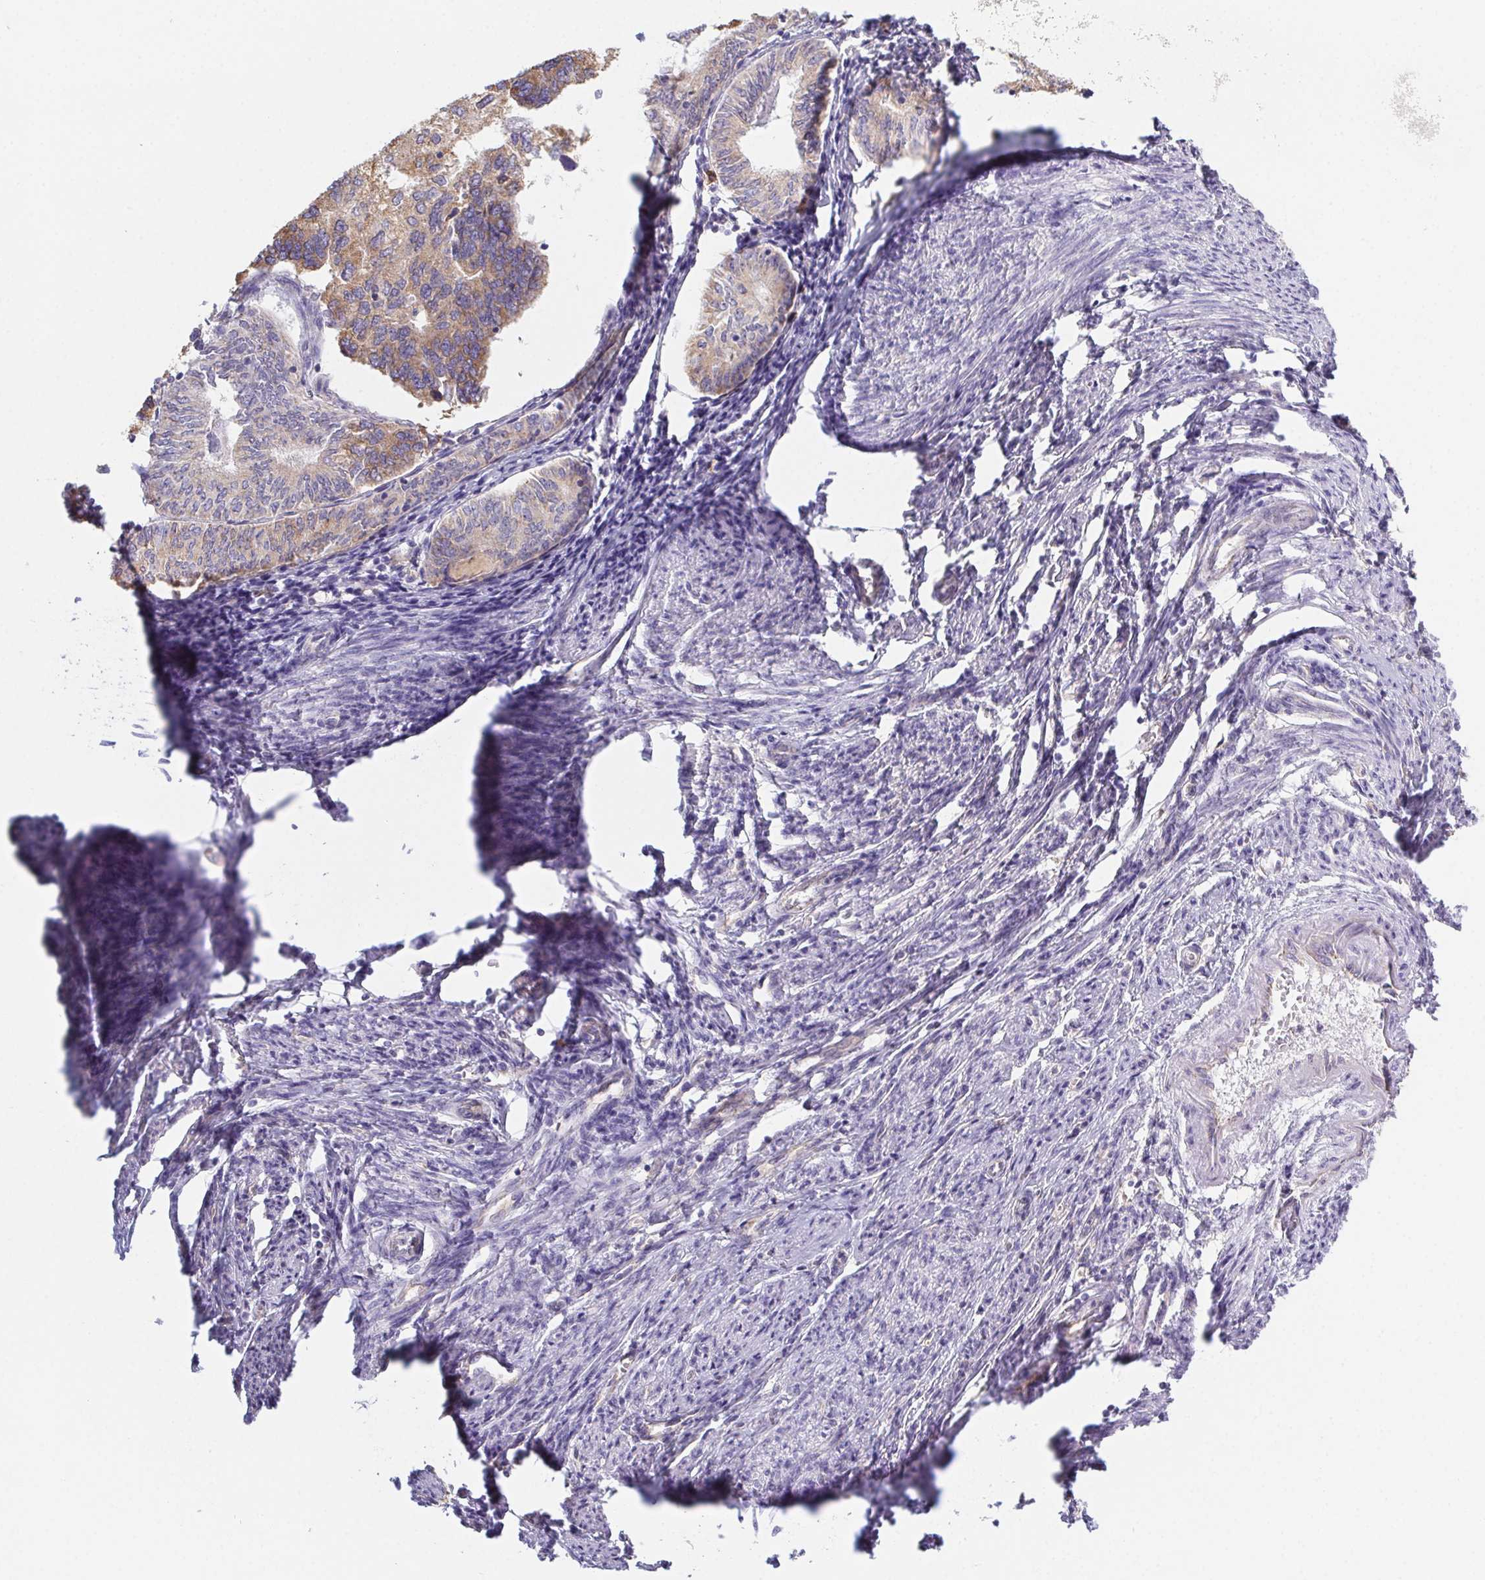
{"staining": {"intensity": "moderate", "quantity": ">75%", "location": "cytoplasmic/membranous"}, "tissue": "endometrial cancer", "cell_type": "Tumor cells", "image_type": "cancer", "snomed": [{"axis": "morphology", "description": "Carcinoma, NOS"}, {"axis": "topography", "description": "Uterus"}], "caption": "Moderate cytoplasmic/membranous positivity is appreciated in about >75% of tumor cells in endometrial cancer. (IHC, brightfield microscopy, high magnification).", "gene": "ADAM8", "patient": {"sex": "female", "age": 76}}